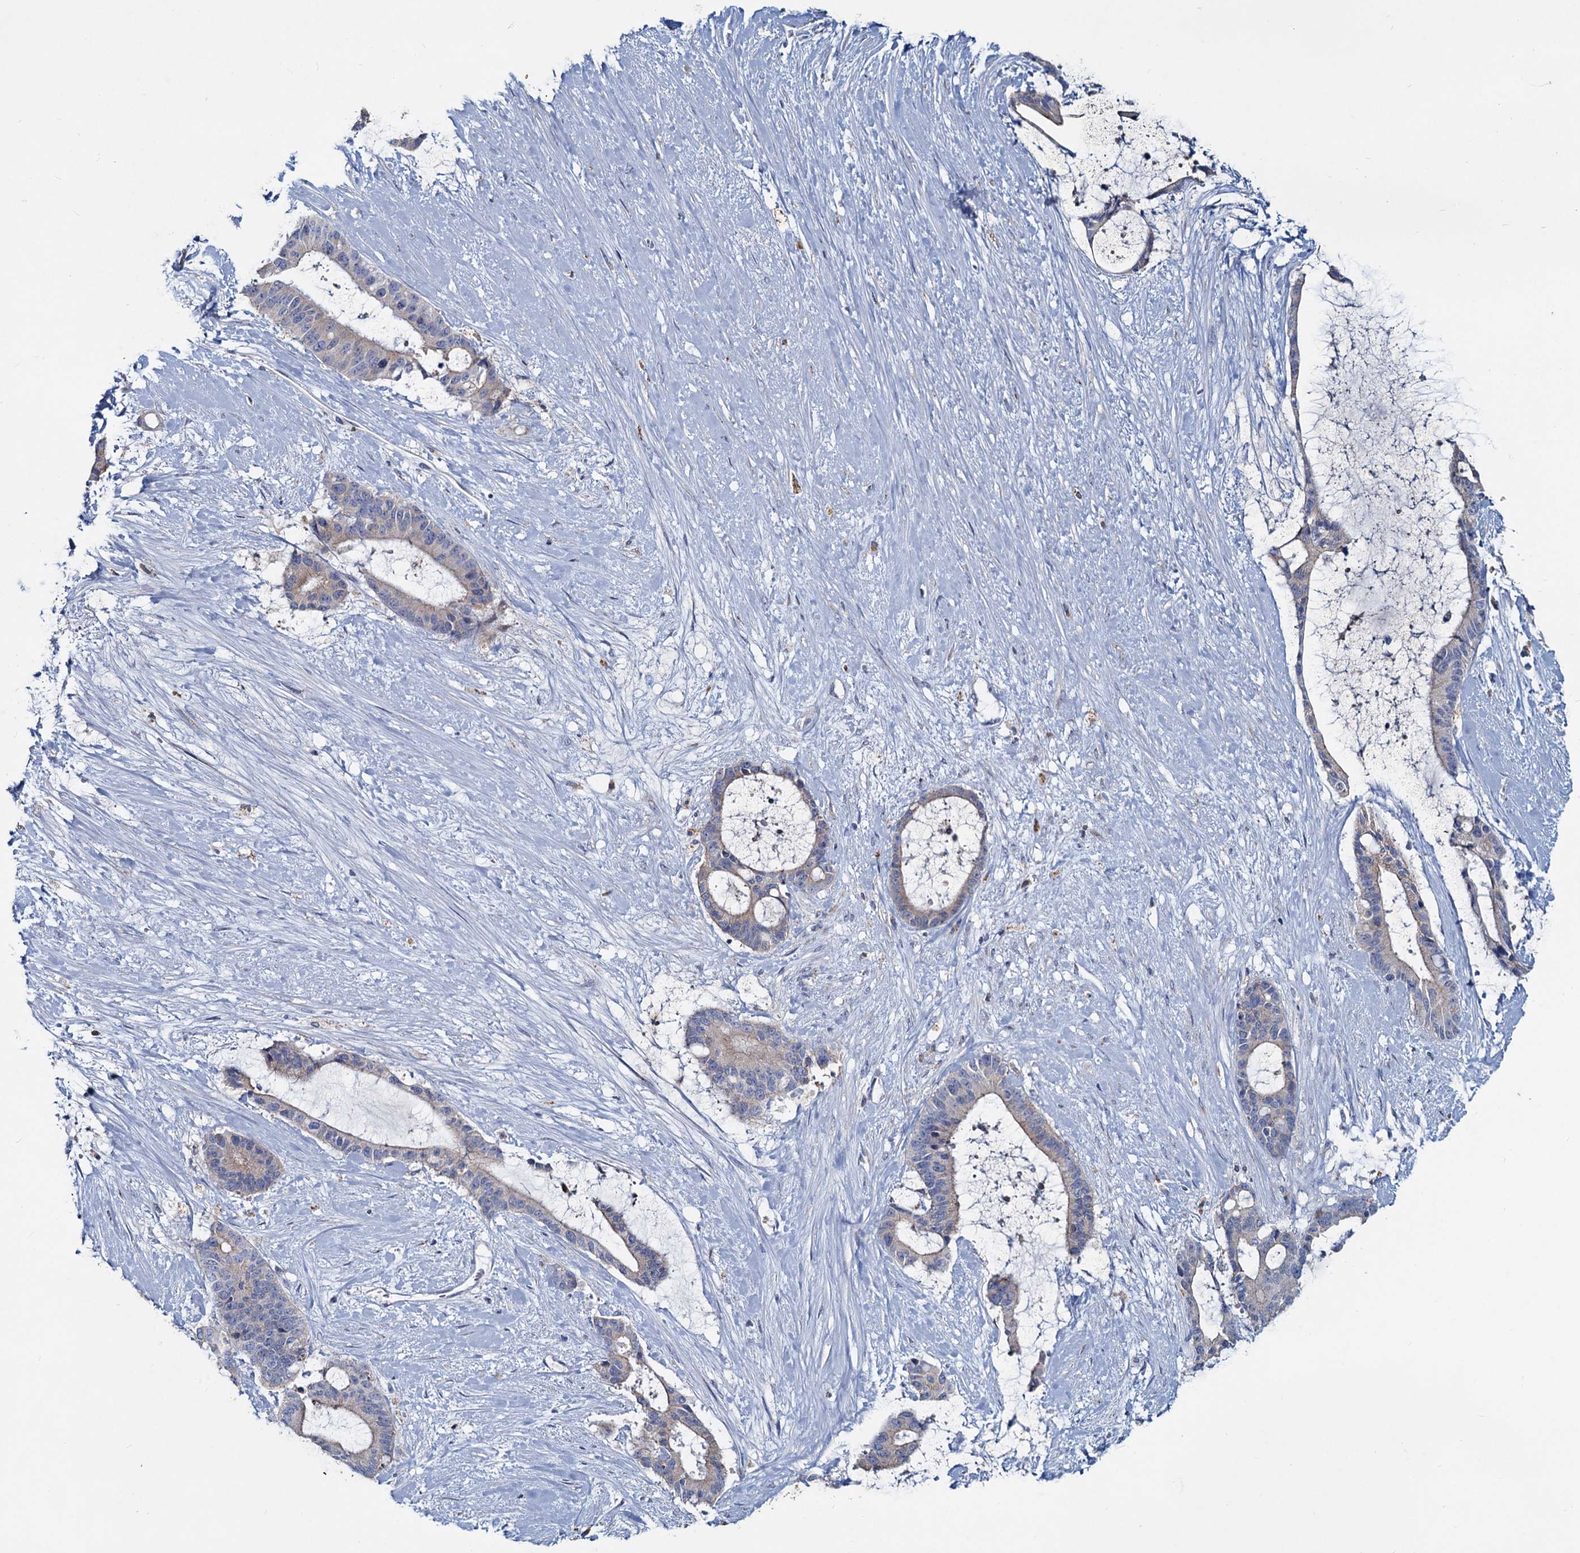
{"staining": {"intensity": "negative", "quantity": "none", "location": "none"}, "tissue": "liver cancer", "cell_type": "Tumor cells", "image_type": "cancer", "snomed": [{"axis": "morphology", "description": "Normal tissue, NOS"}, {"axis": "morphology", "description": "Cholangiocarcinoma"}, {"axis": "topography", "description": "Liver"}, {"axis": "topography", "description": "Peripheral nerve tissue"}], "caption": "DAB (3,3'-diaminobenzidine) immunohistochemical staining of human liver cancer reveals no significant staining in tumor cells.", "gene": "TMX2", "patient": {"sex": "female", "age": 73}}